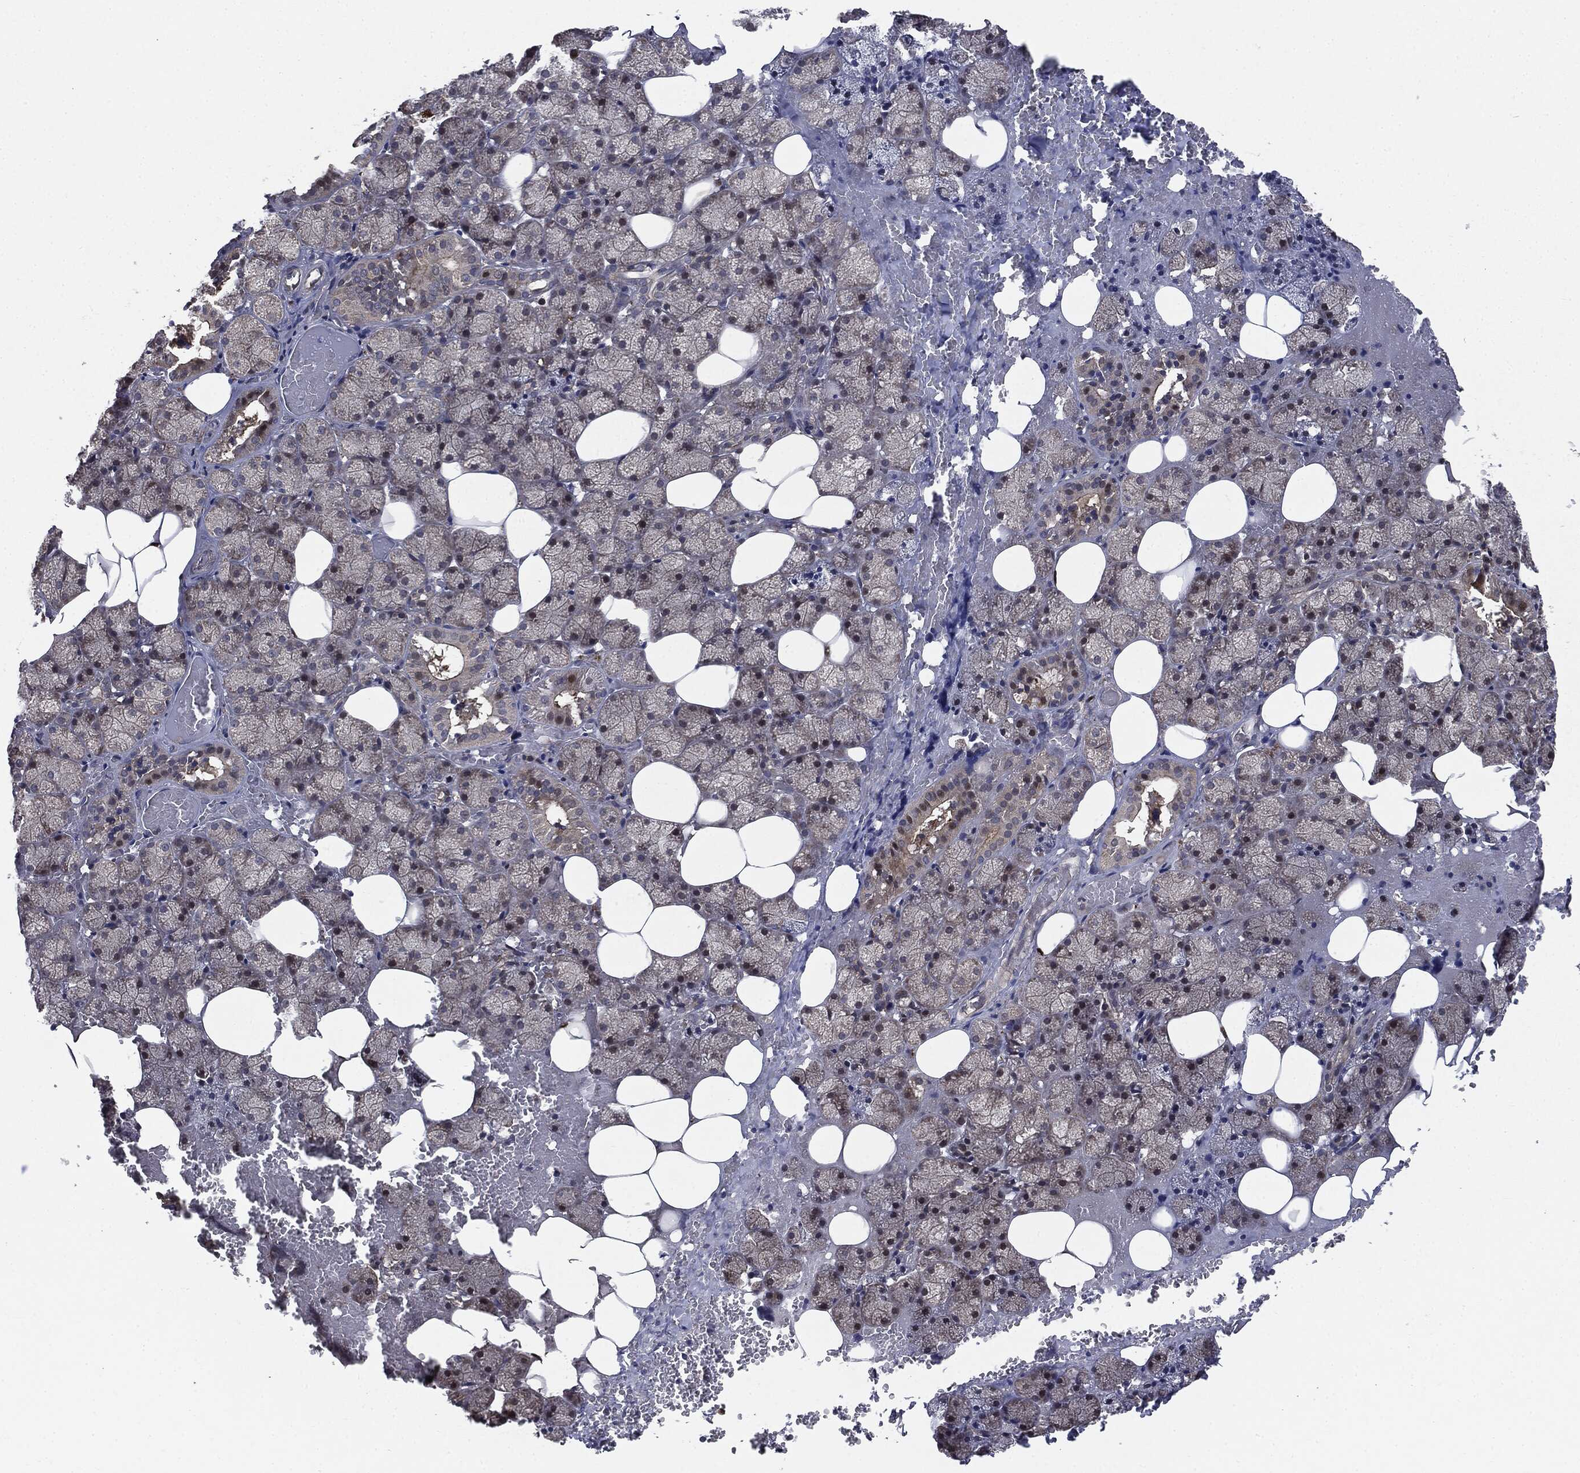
{"staining": {"intensity": "weak", "quantity": "<25%", "location": "cytoplasmic/membranous"}, "tissue": "salivary gland", "cell_type": "Glandular cells", "image_type": "normal", "snomed": [{"axis": "morphology", "description": "Normal tissue, NOS"}, {"axis": "topography", "description": "Salivary gland"}], "caption": "This is a photomicrograph of IHC staining of benign salivary gland, which shows no expression in glandular cells.", "gene": "PLOD3", "patient": {"sex": "male", "age": 38}}